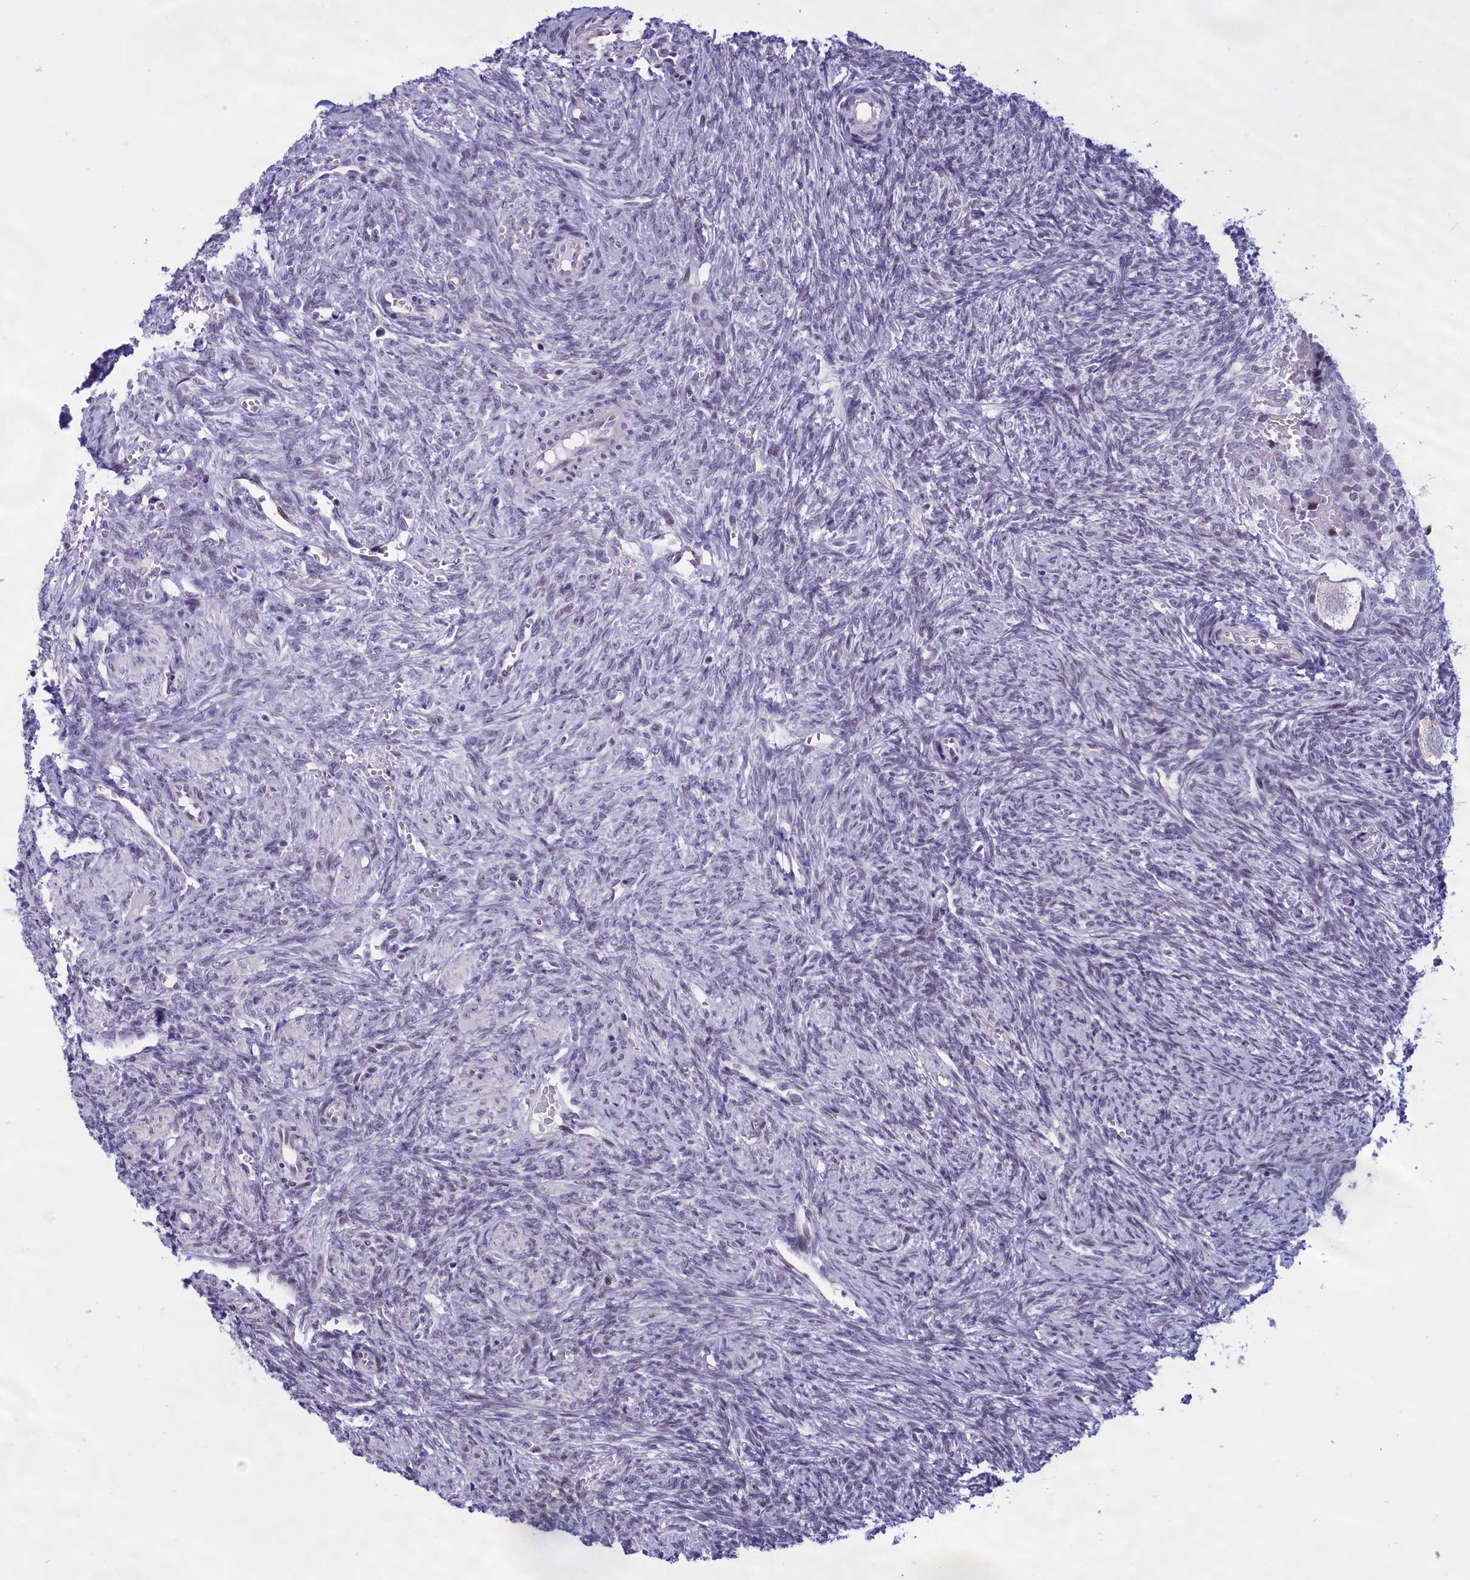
{"staining": {"intensity": "negative", "quantity": "none", "location": "none"}, "tissue": "ovary", "cell_type": "Follicle cells", "image_type": "normal", "snomed": [{"axis": "morphology", "description": "Normal tissue, NOS"}, {"axis": "topography", "description": "Ovary"}], "caption": "Immunohistochemistry photomicrograph of unremarkable ovary: human ovary stained with DAB demonstrates no significant protein positivity in follicle cells. (DAB IHC visualized using brightfield microscopy, high magnification).", "gene": "SPIRE2", "patient": {"sex": "female", "age": 41}}